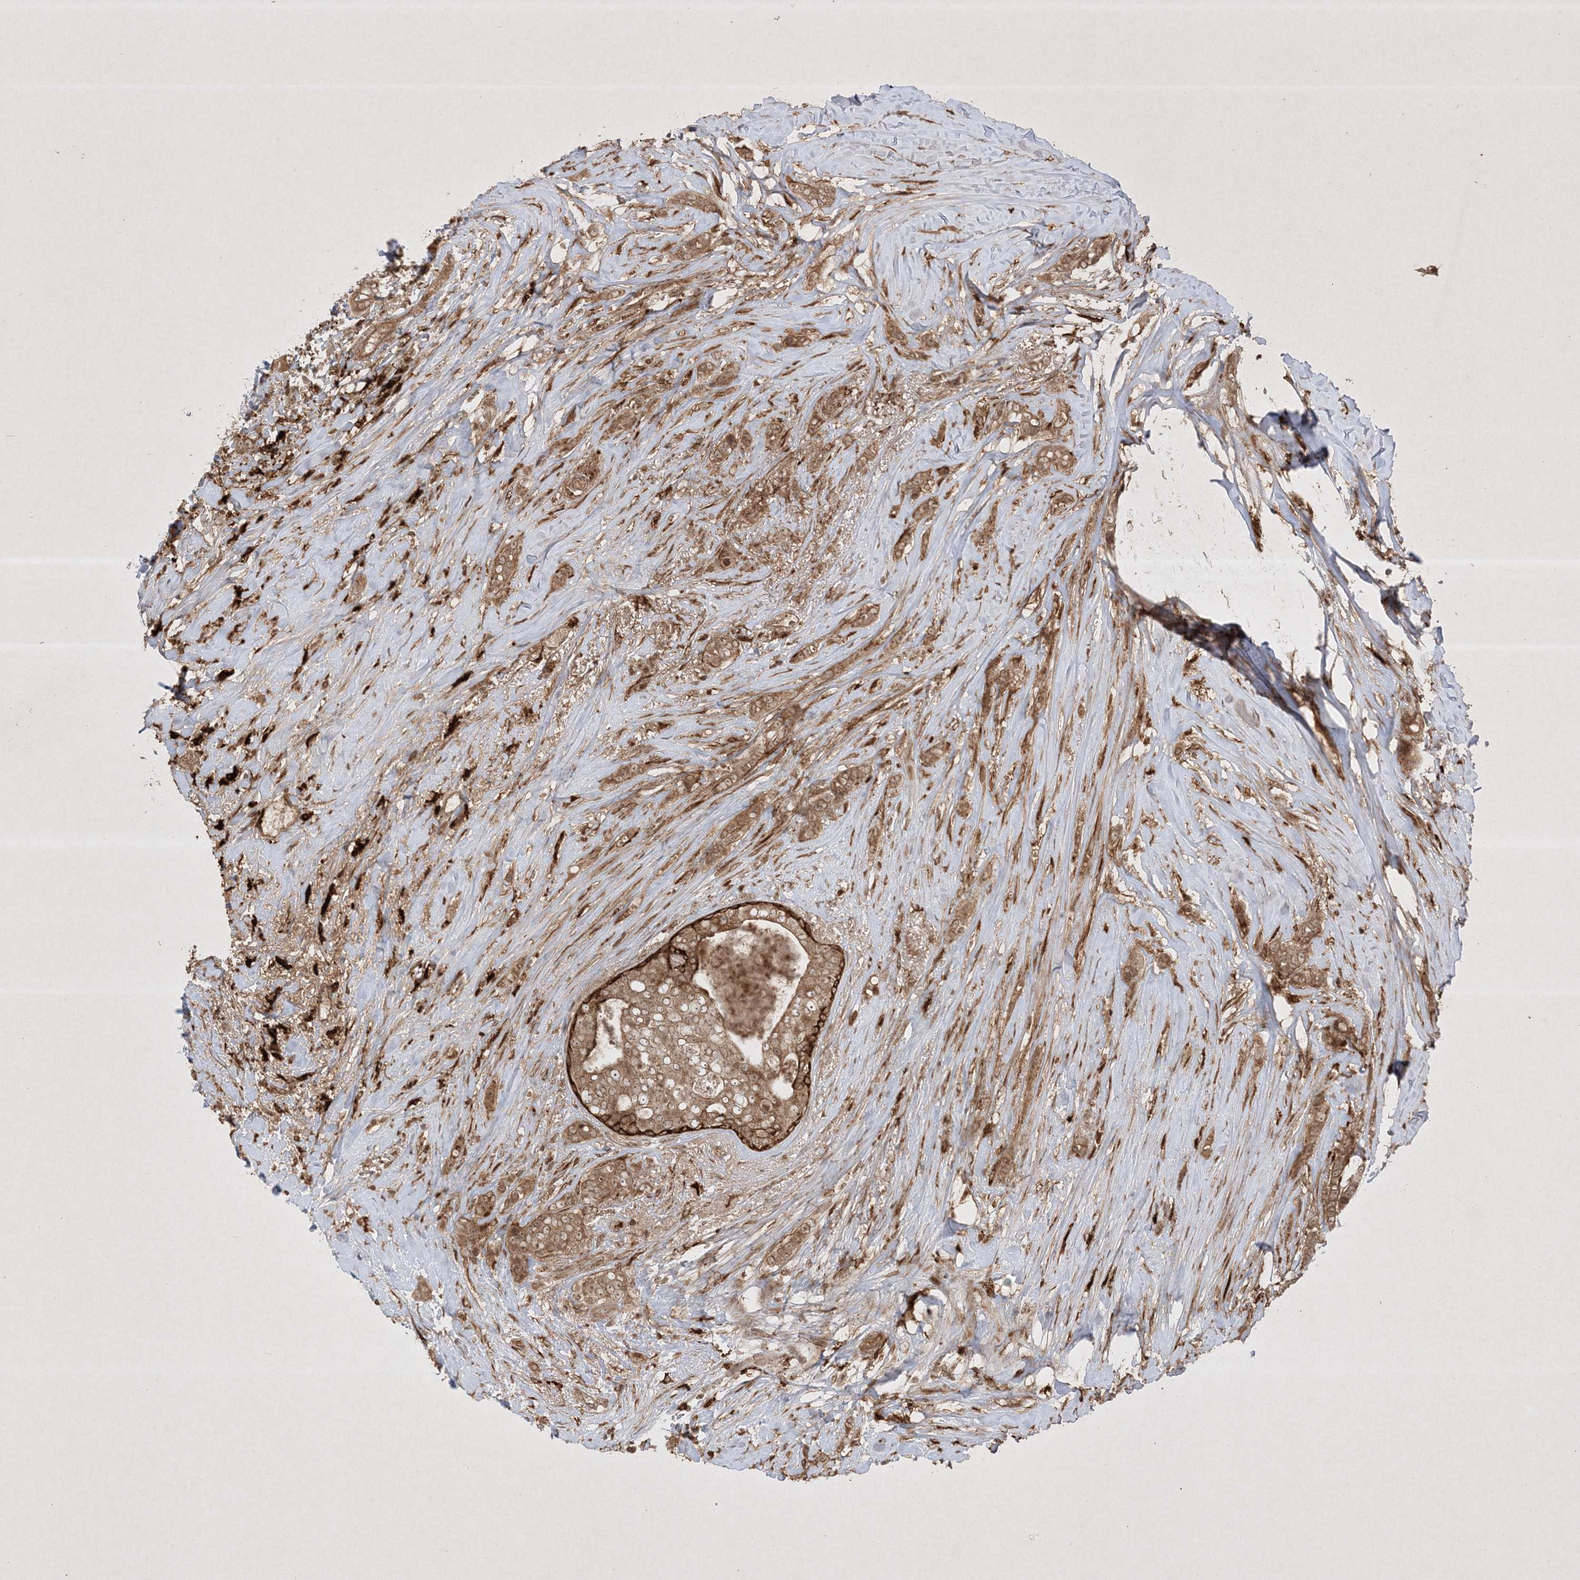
{"staining": {"intensity": "moderate", "quantity": ">75%", "location": "cytoplasmic/membranous"}, "tissue": "breast cancer", "cell_type": "Tumor cells", "image_type": "cancer", "snomed": [{"axis": "morphology", "description": "Lobular carcinoma"}, {"axis": "topography", "description": "Breast"}], "caption": "Brown immunohistochemical staining in human breast cancer (lobular carcinoma) demonstrates moderate cytoplasmic/membranous staining in about >75% of tumor cells.", "gene": "PTK6", "patient": {"sex": "female", "age": 51}}